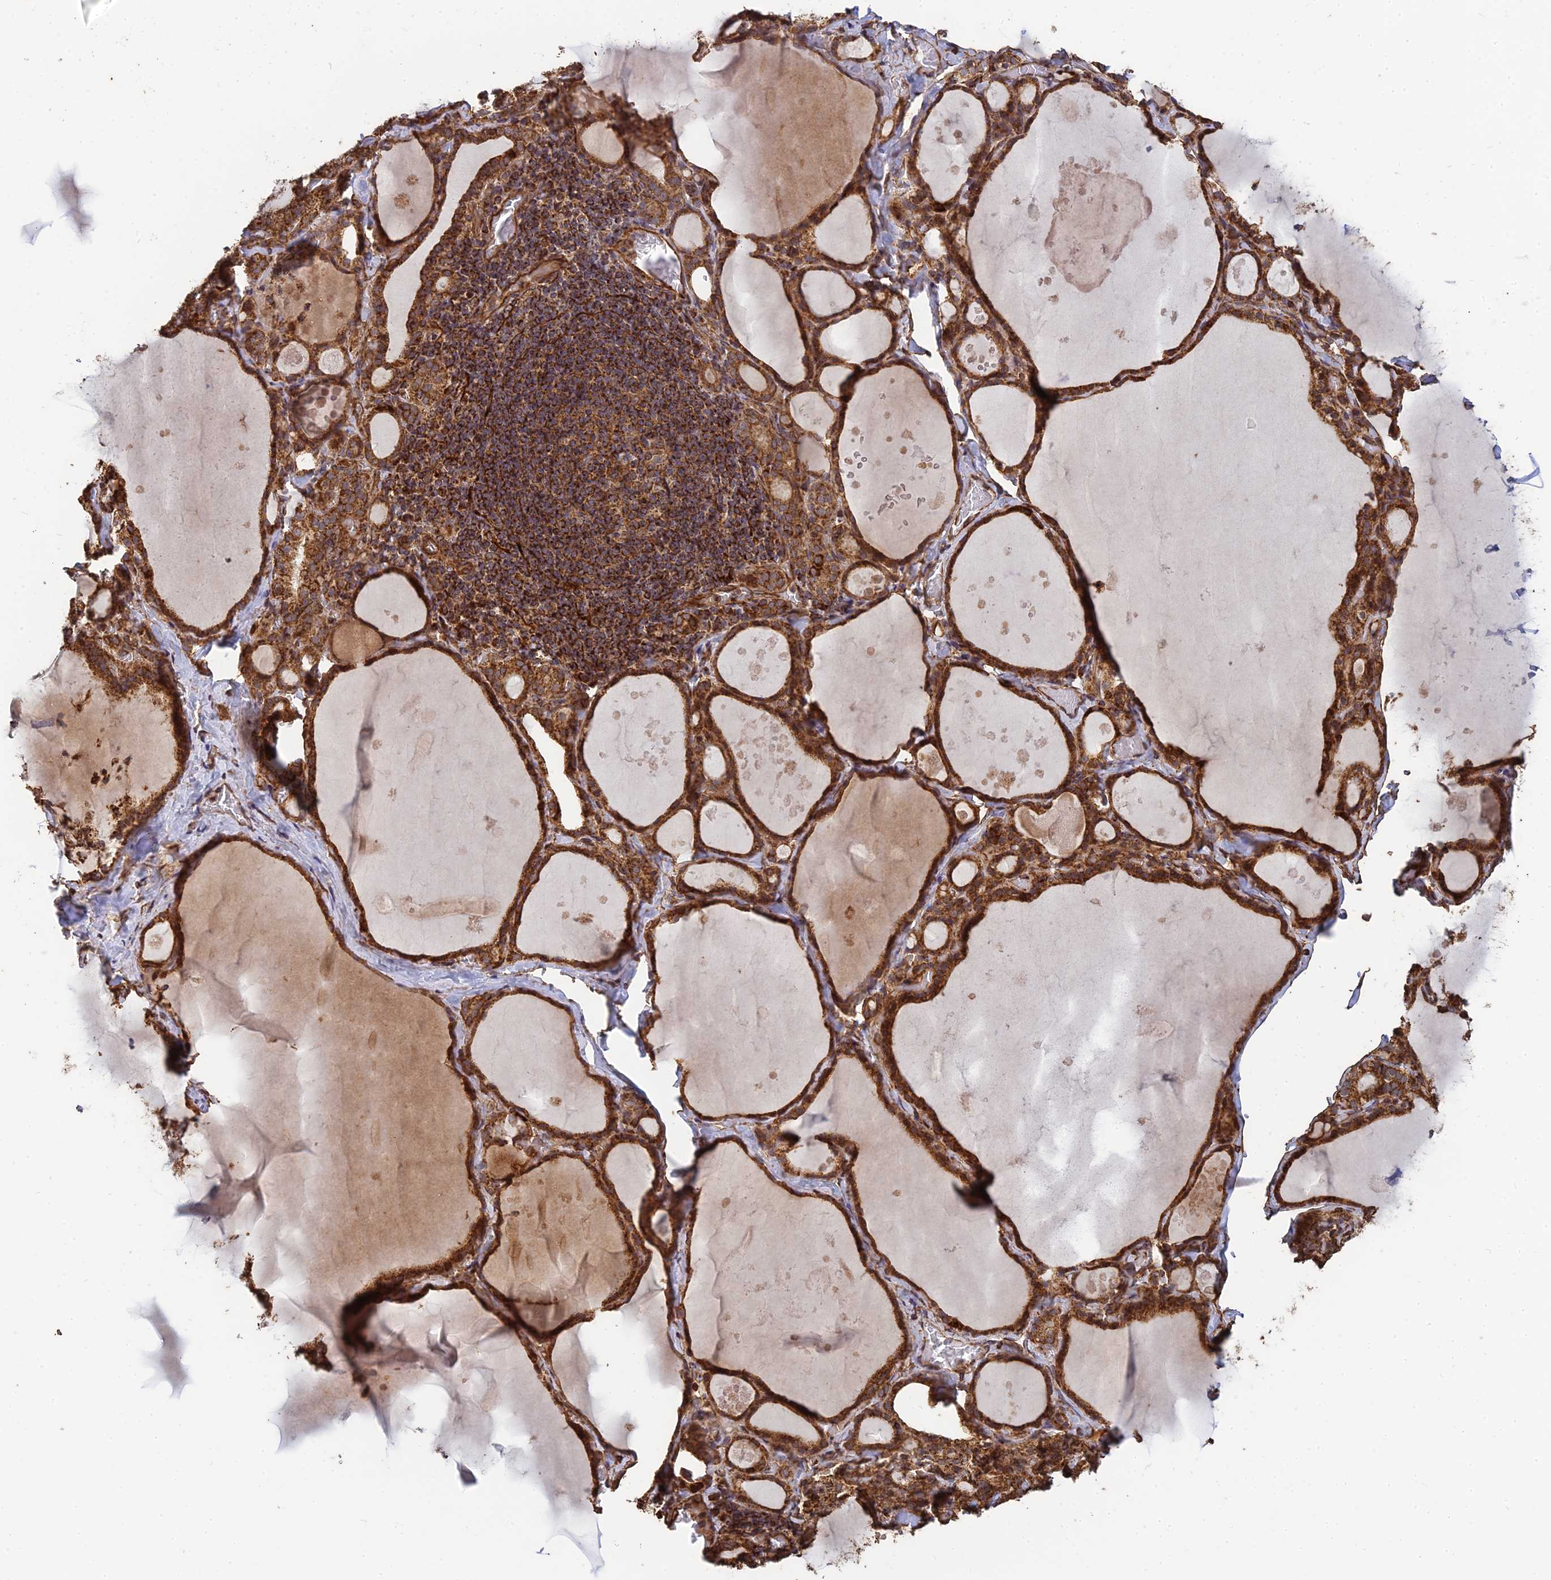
{"staining": {"intensity": "strong", "quantity": ">75%", "location": "cytoplasmic/membranous"}, "tissue": "thyroid gland", "cell_type": "Glandular cells", "image_type": "normal", "snomed": [{"axis": "morphology", "description": "Normal tissue, NOS"}, {"axis": "topography", "description": "Thyroid gland"}], "caption": "Protein expression analysis of normal human thyroid gland reveals strong cytoplasmic/membranous positivity in about >75% of glandular cells. (DAB (3,3'-diaminobenzidine) IHC with brightfield microscopy, high magnification).", "gene": "DSTYK", "patient": {"sex": "male", "age": 56}}